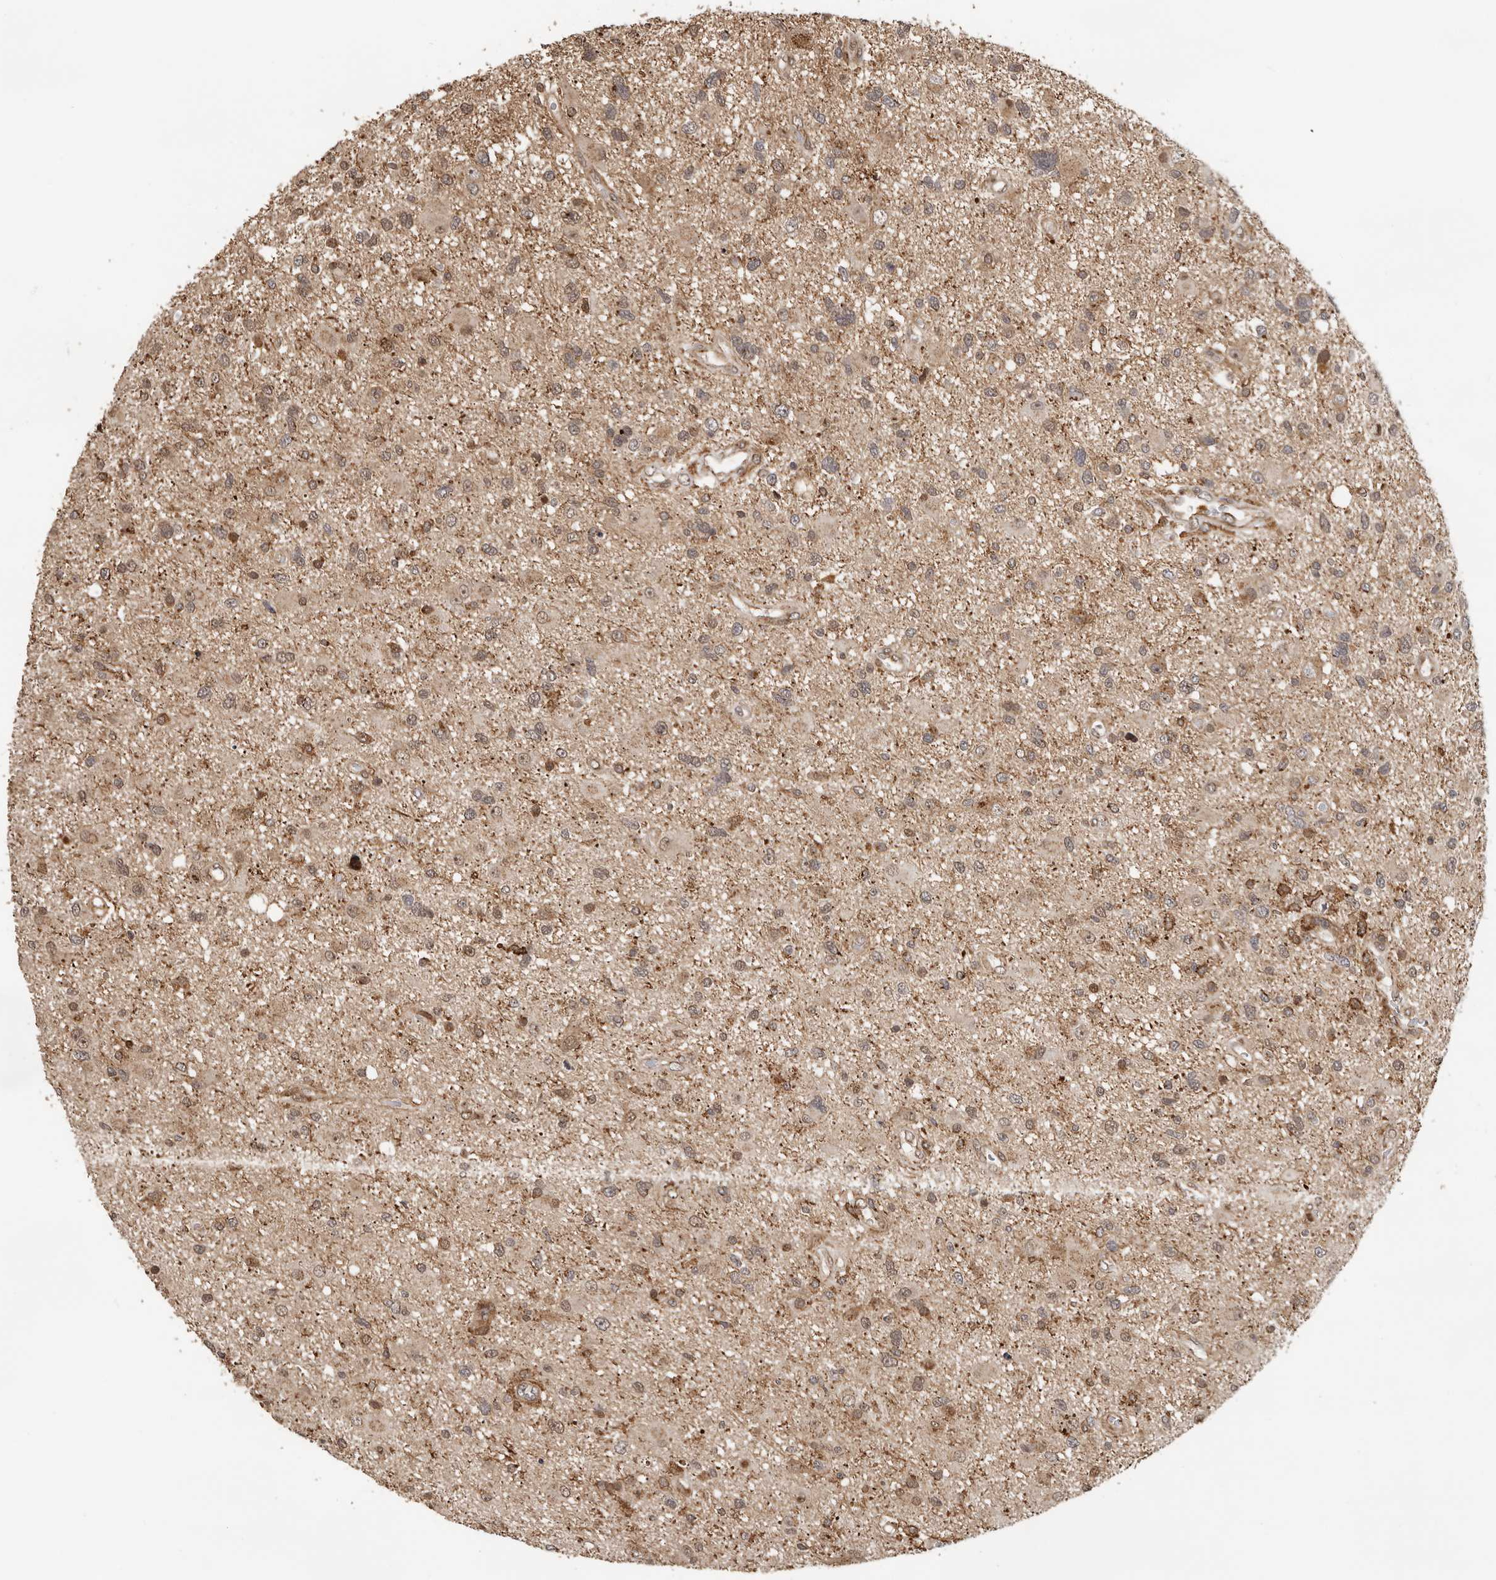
{"staining": {"intensity": "weak", "quantity": "25%-75%", "location": "nuclear"}, "tissue": "glioma", "cell_type": "Tumor cells", "image_type": "cancer", "snomed": [{"axis": "morphology", "description": "Glioma, malignant, High grade"}, {"axis": "topography", "description": "Brain"}], "caption": "A low amount of weak nuclear positivity is present in approximately 25%-75% of tumor cells in malignant high-grade glioma tissue. The protein of interest is shown in brown color, while the nuclei are stained blue.", "gene": "RNF157", "patient": {"sex": "male", "age": 33}}